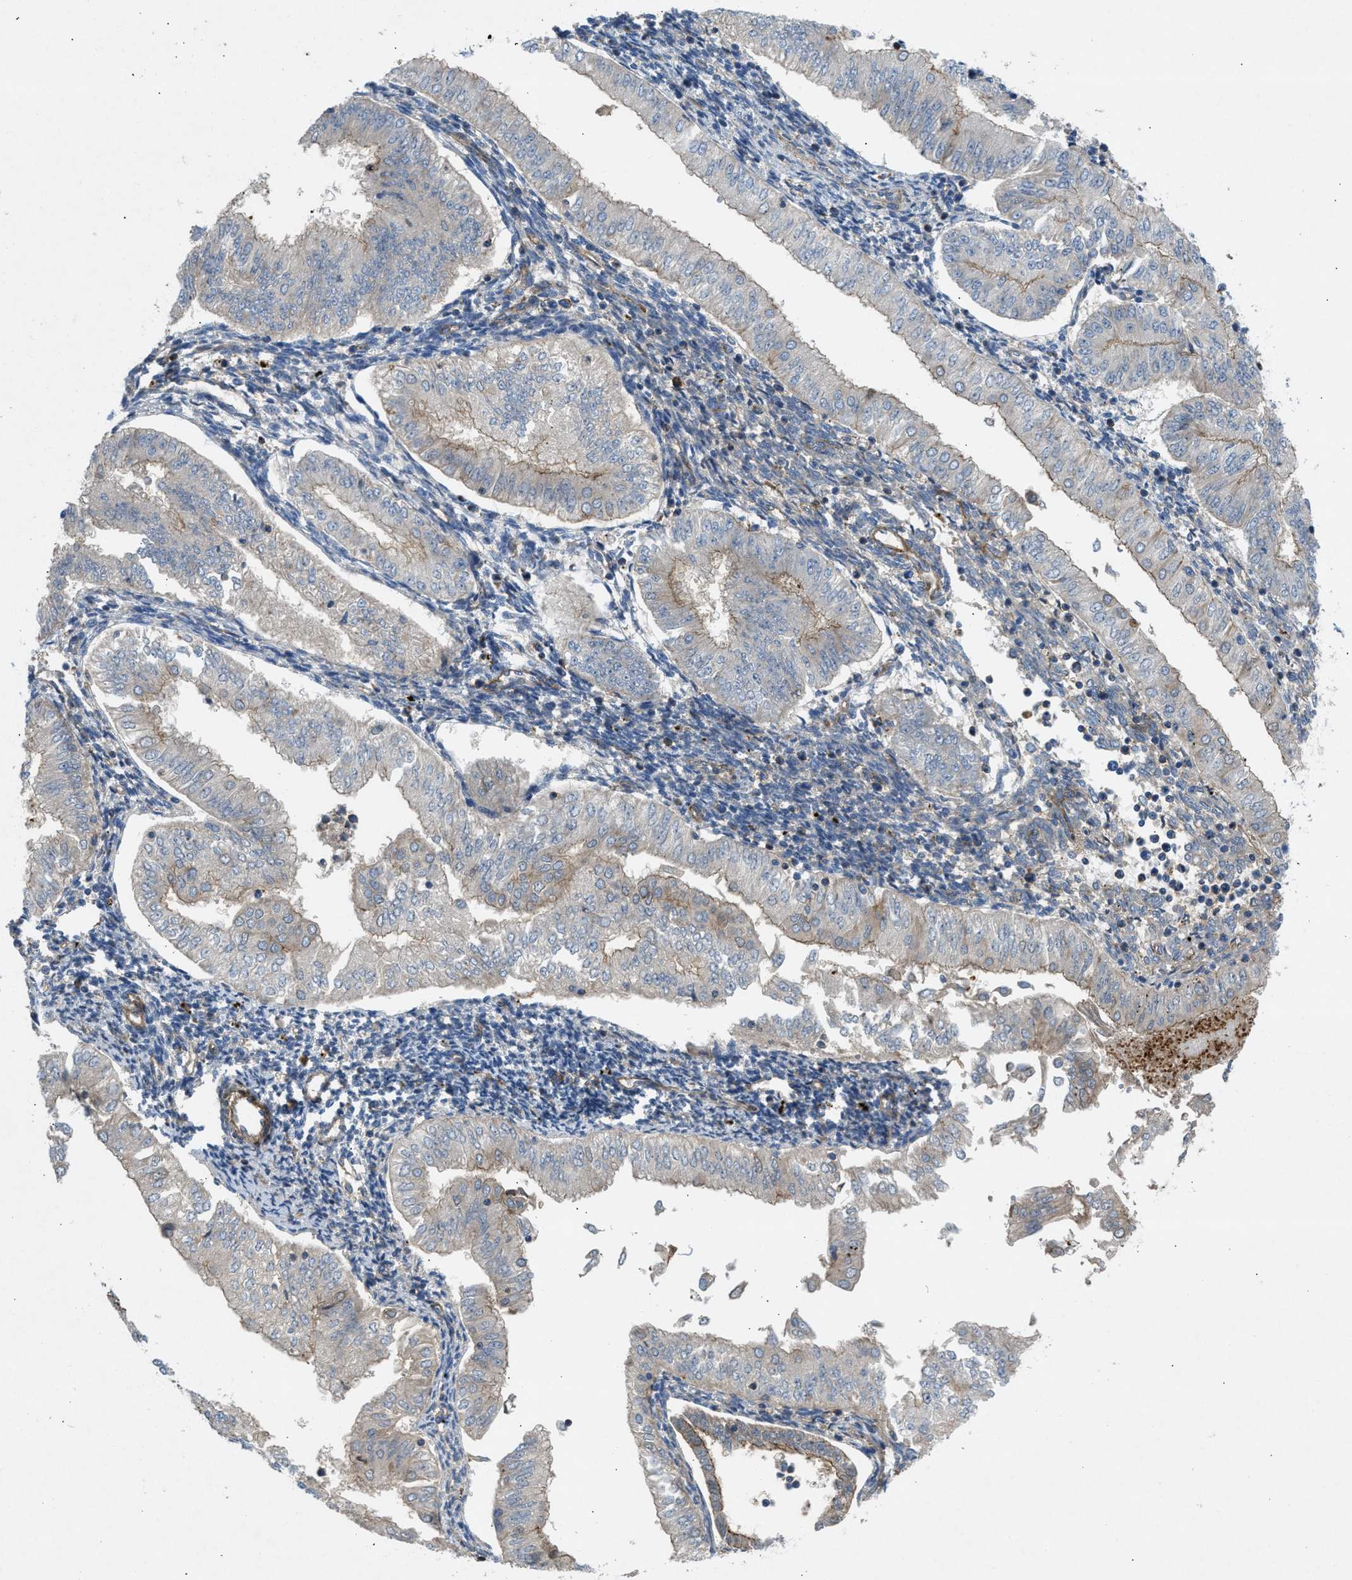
{"staining": {"intensity": "moderate", "quantity": "25%-75%", "location": "cytoplasmic/membranous"}, "tissue": "endometrial cancer", "cell_type": "Tumor cells", "image_type": "cancer", "snomed": [{"axis": "morphology", "description": "Normal tissue, NOS"}, {"axis": "morphology", "description": "Adenocarcinoma, NOS"}, {"axis": "topography", "description": "Endometrium"}], "caption": "Human adenocarcinoma (endometrial) stained with a protein marker shows moderate staining in tumor cells.", "gene": "NYNRIN", "patient": {"sex": "female", "age": 53}}